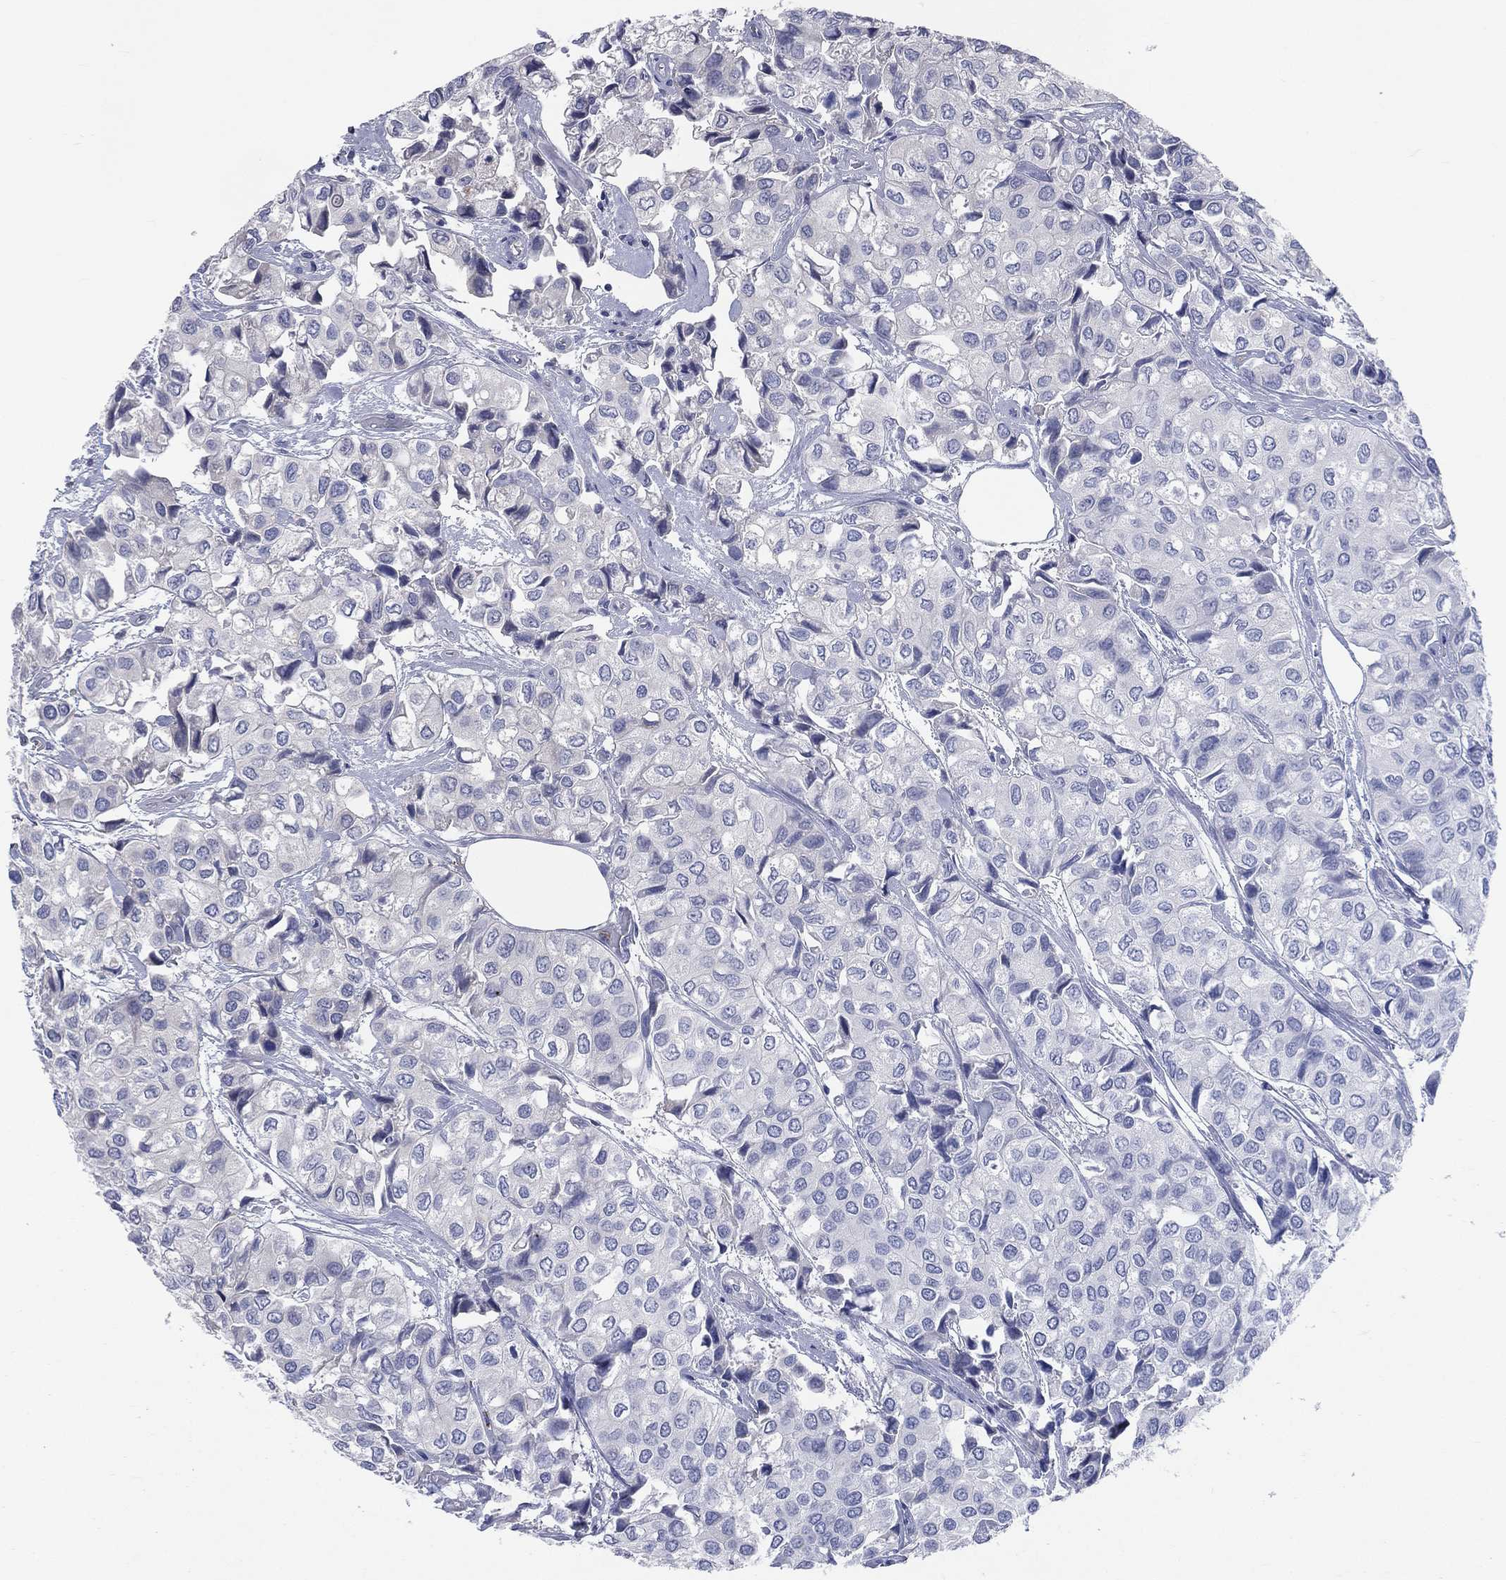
{"staining": {"intensity": "negative", "quantity": "none", "location": "none"}, "tissue": "urothelial cancer", "cell_type": "Tumor cells", "image_type": "cancer", "snomed": [{"axis": "morphology", "description": "Urothelial carcinoma, High grade"}, {"axis": "topography", "description": "Urinary bladder"}], "caption": "There is no significant expression in tumor cells of urothelial cancer.", "gene": "CCDC159", "patient": {"sex": "male", "age": 73}}